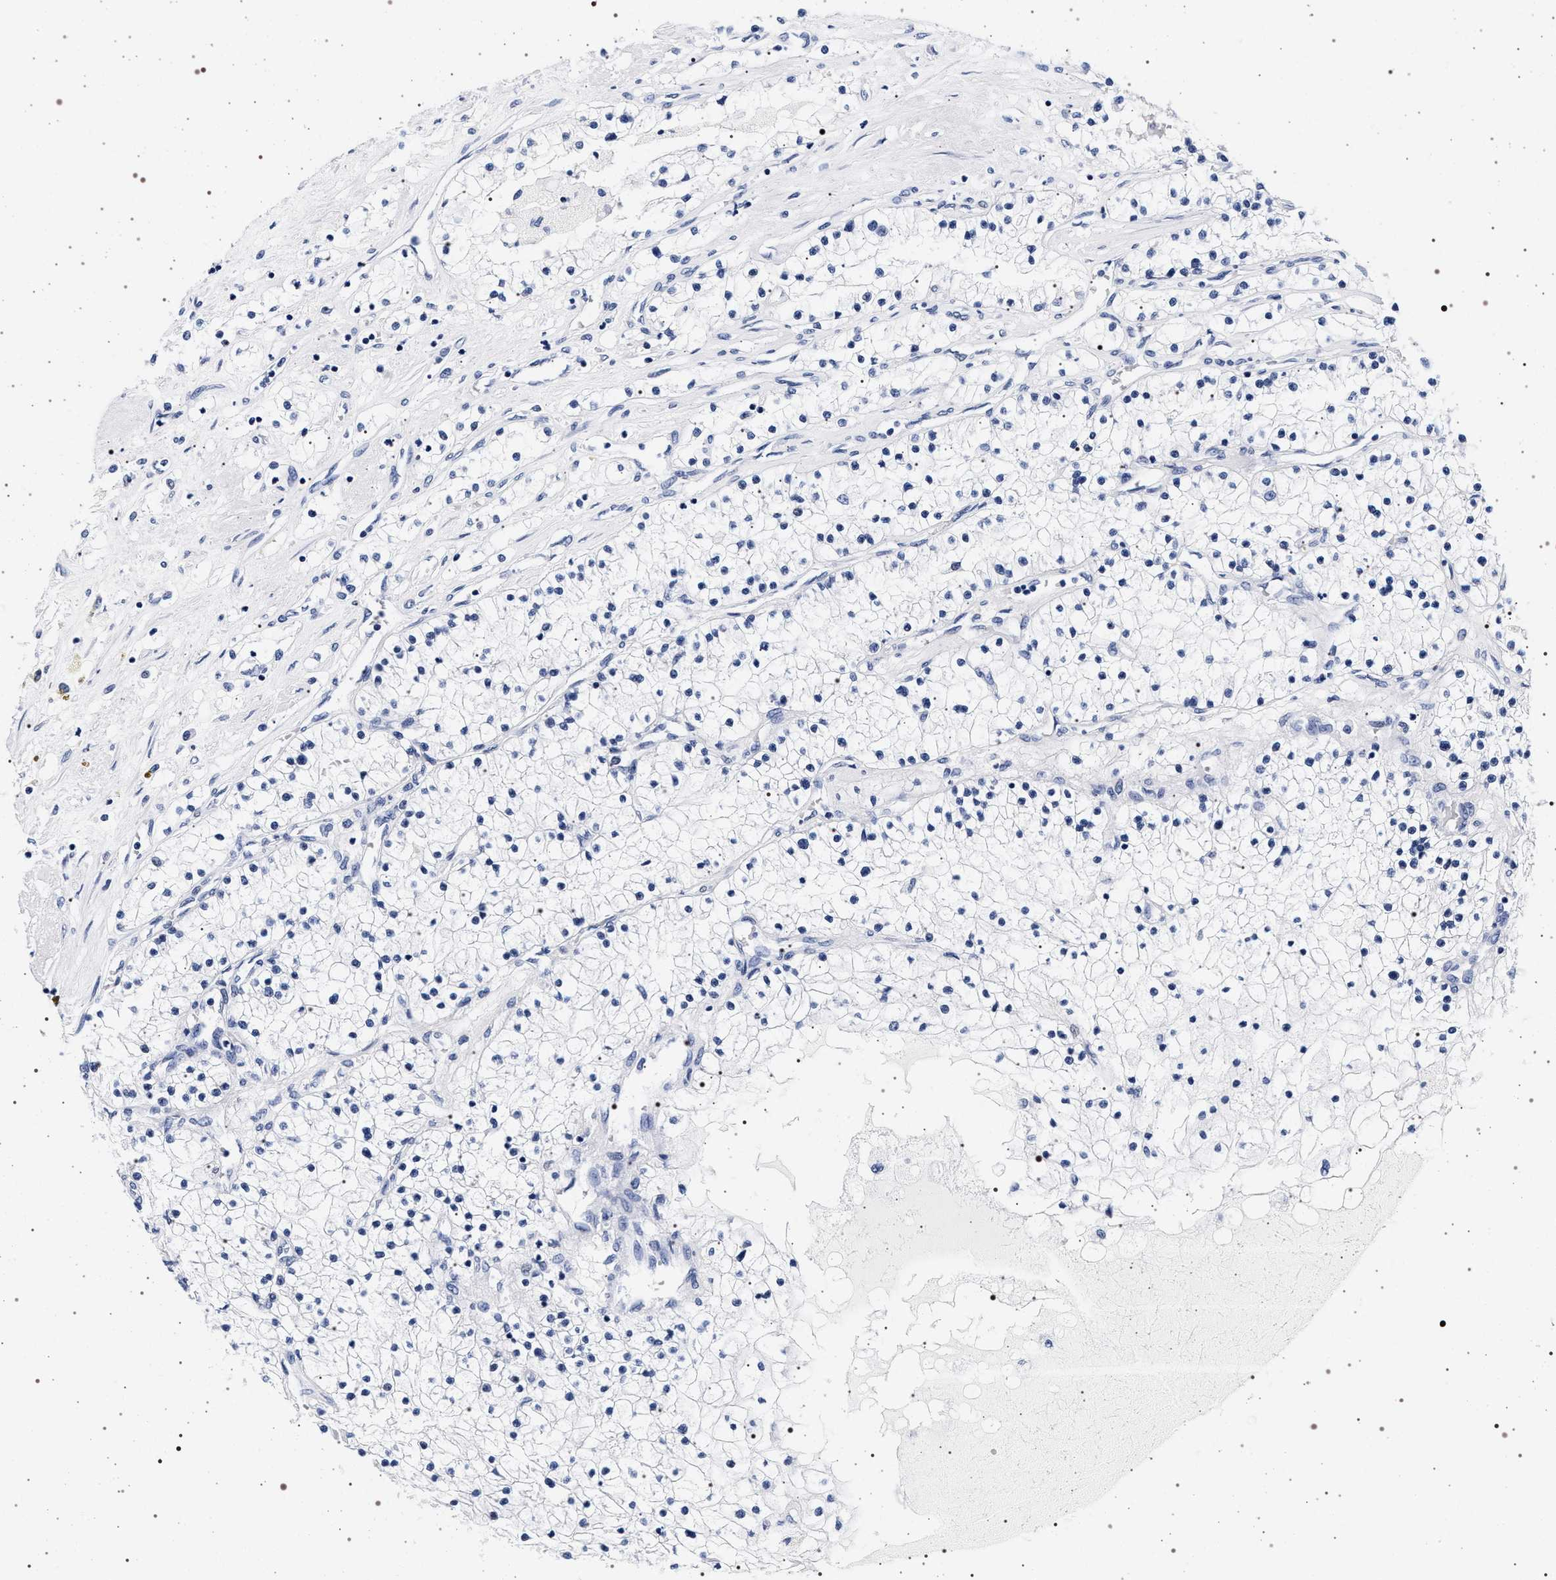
{"staining": {"intensity": "negative", "quantity": "none", "location": "none"}, "tissue": "renal cancer", "cell_type": "Tumor cells", "image_type": "cancer", "snomed": [{"axis": "morphology", "description": "Adenocarcinoma, NOS"}, {"axis": "topography", "description": "Kidney"}], "caption": "Renal cancer (adenocarcinoma) stained for a protein using immunohistochemistry (IHC) demonstrates no staining tumor cells.", "gene": "SYN1", "patient": {"sex": "male", "age": 68}}